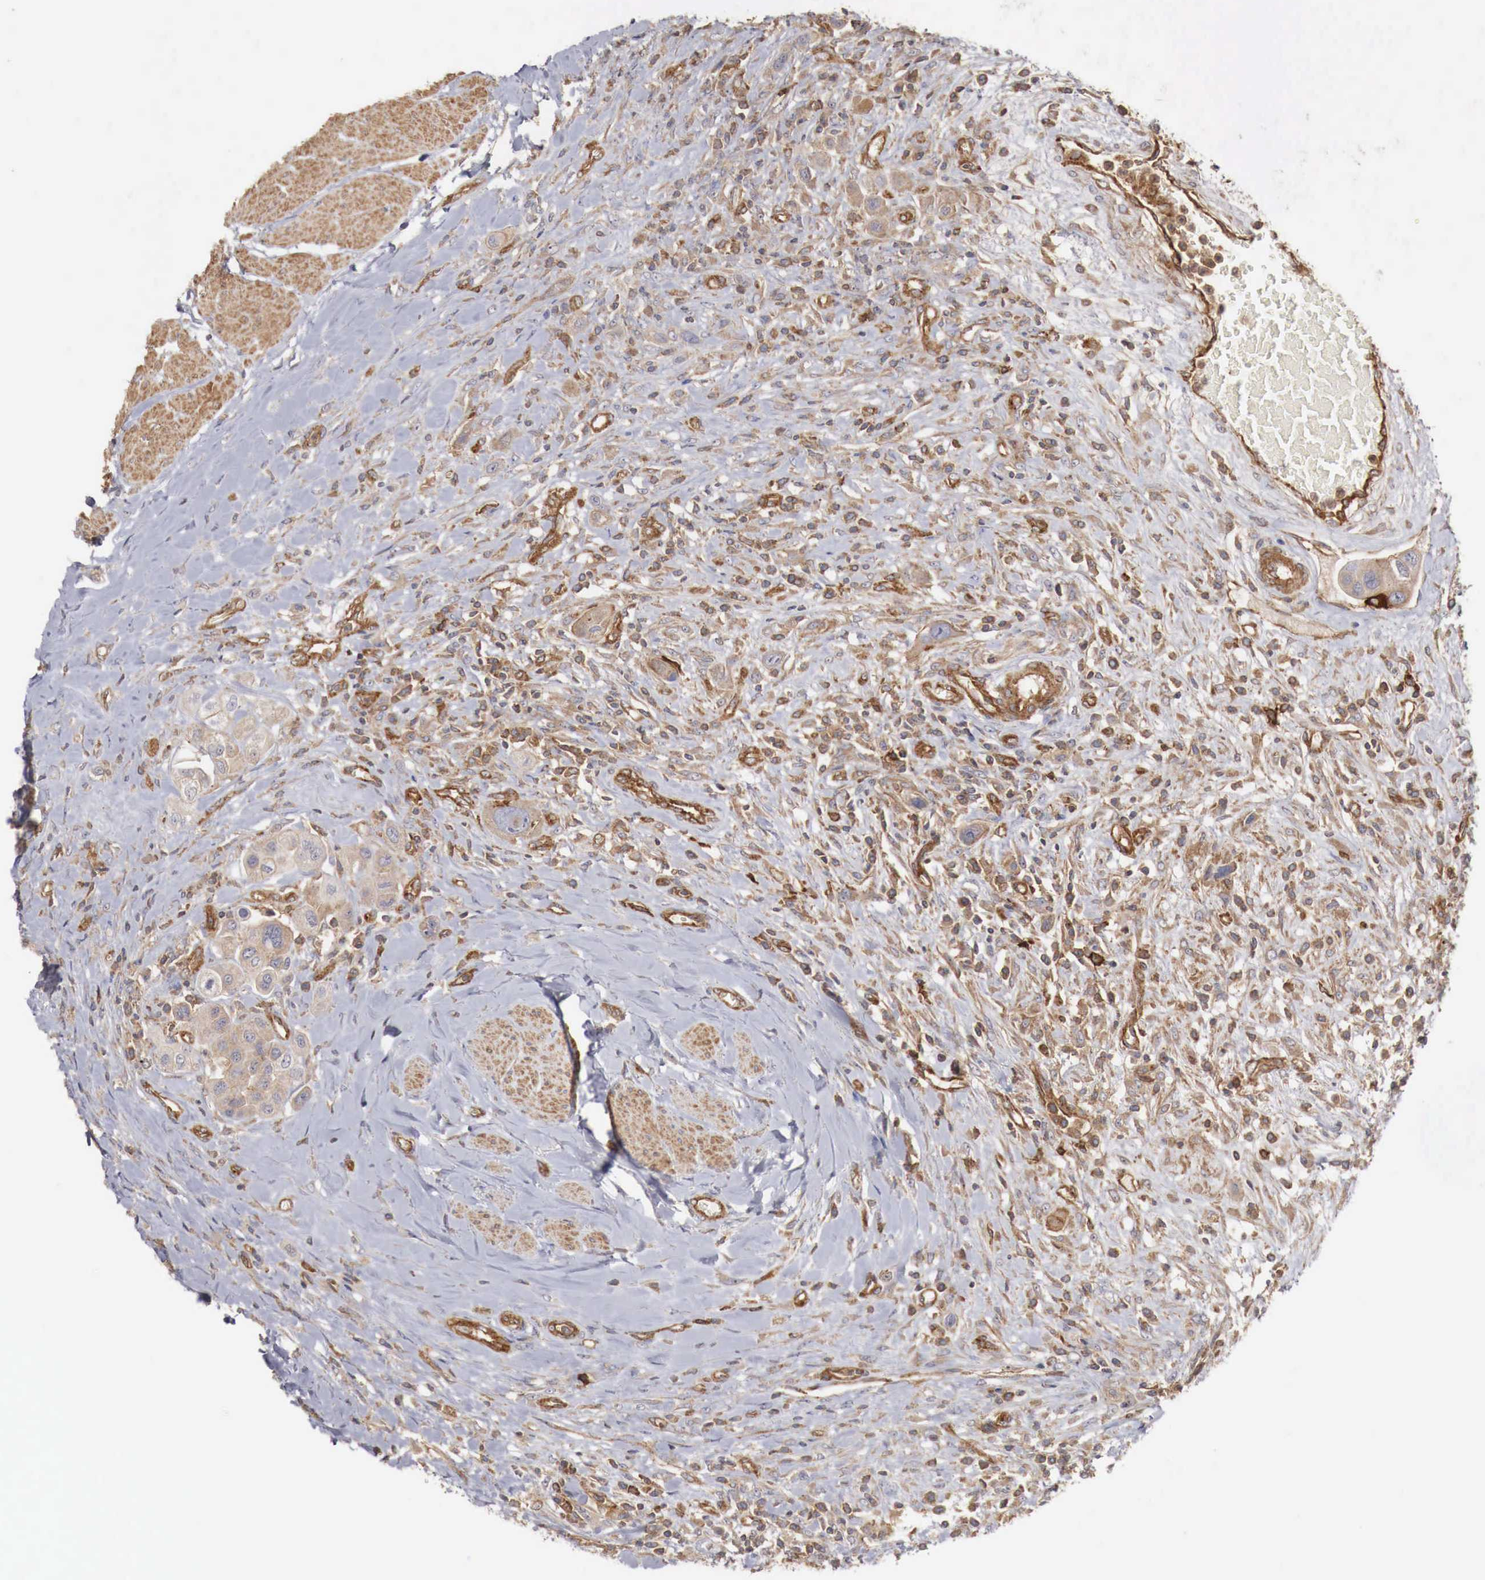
{"staining": {"intensity": "moderate", "quantity": ">75%", "location": "cytoplasmic/membranous"}, "tissue": "urothelial cancer", "cell_type": "Tumor cells", "image_type": "cancer", "snomed": [{"axis": "morphology", "description": "Urothelial carcinoma, High grade"}, {"axis": "topography", "description": "Urinary bladder"}], "caption": "High-magnification brightfield microscopy of high-grade urothelial carcinoma stained with DAB (brown) and counterstained with hematoxylin (blue). tumor cells exhibit moderate cytoplasmic/membranous staining is present in approximately>75% of cells.", "gene": "ARMCX4", "patient": {"sex": "male", "age": 50}}